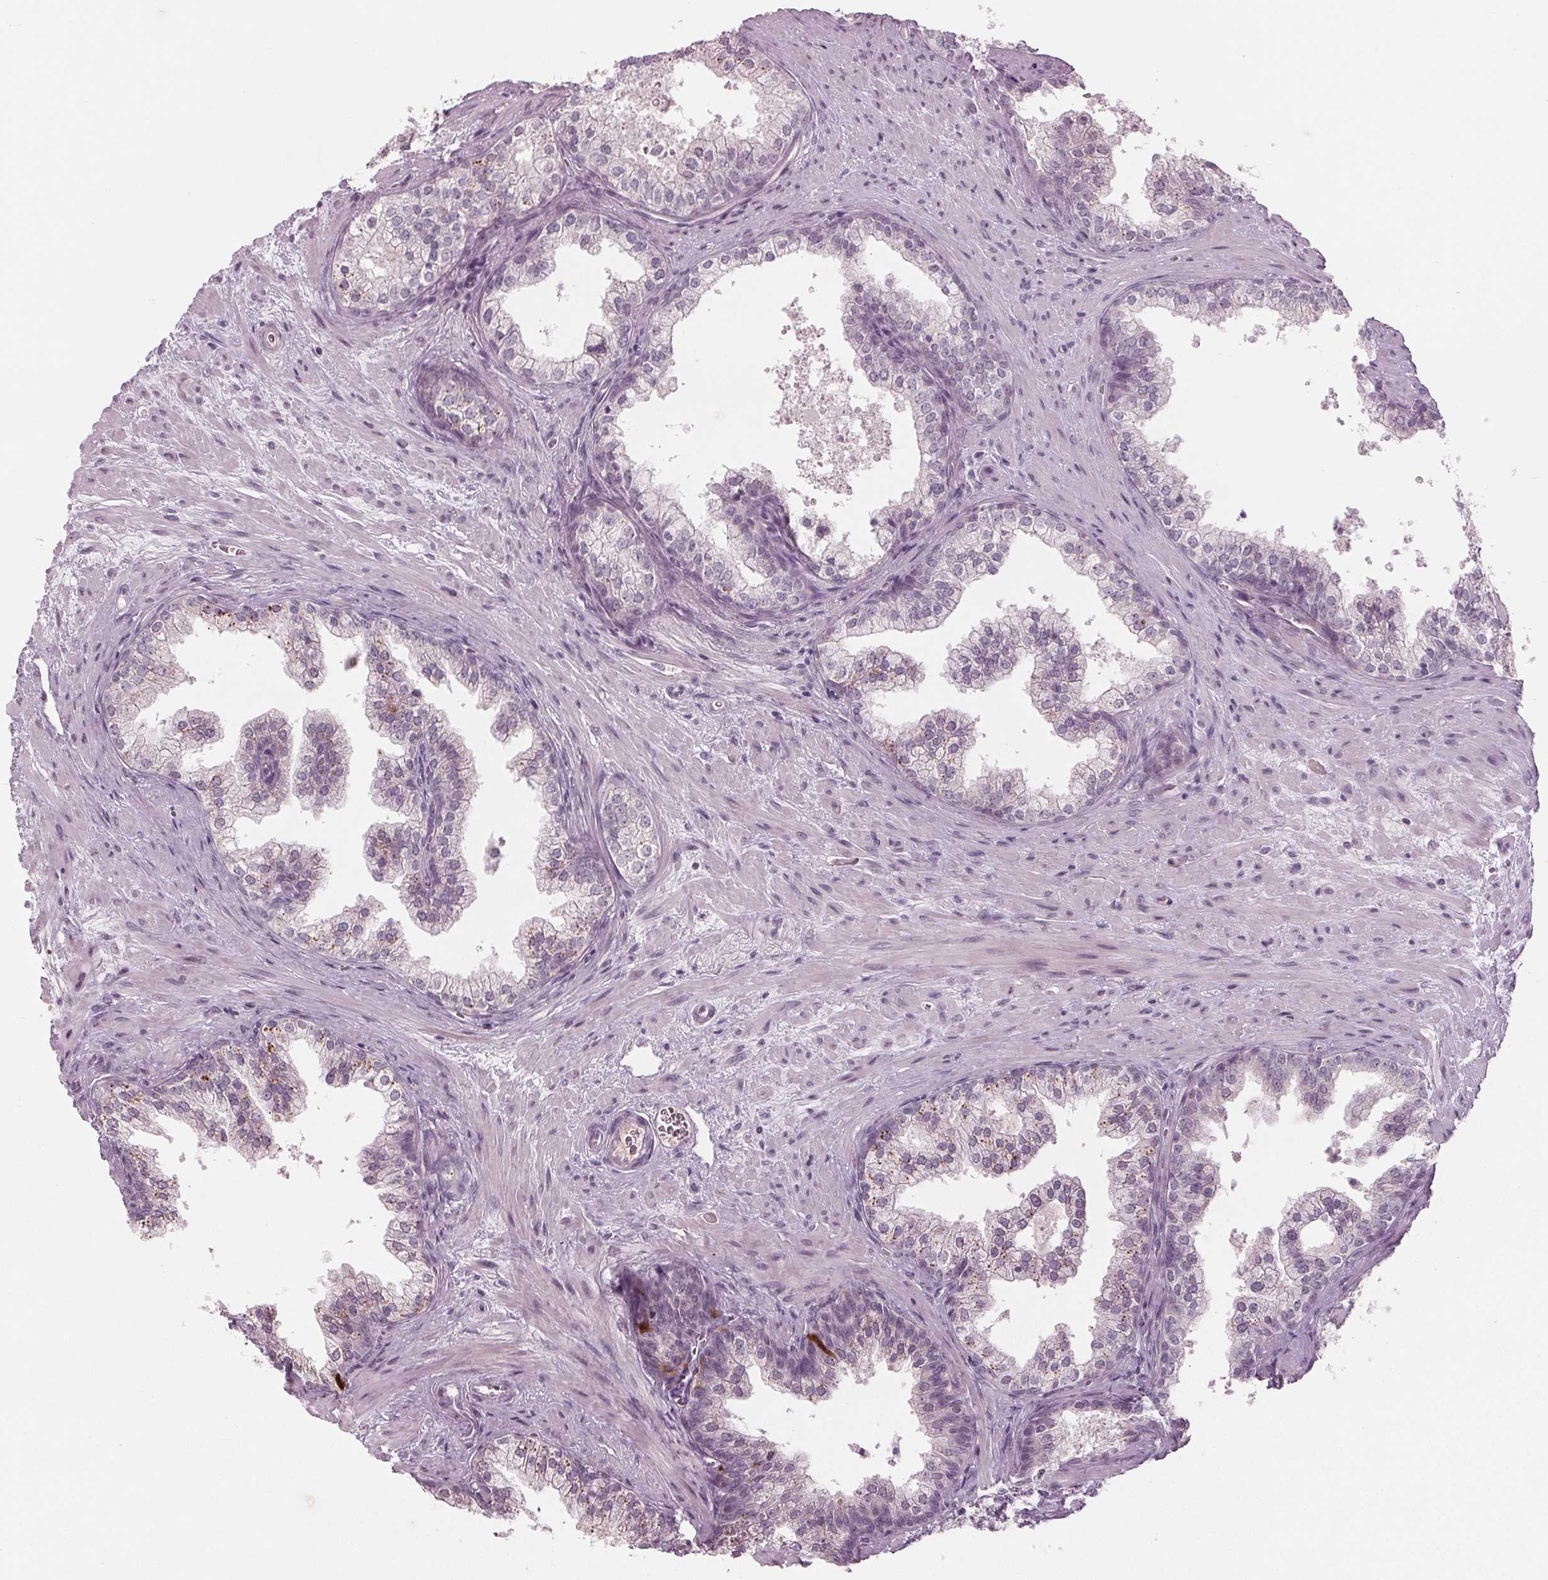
{"staining": {"intensity": "negative", "quantity": "none", "location": "none"}, "tissue": "prostate", "cell_type": "Glandular cells", "image_type": "normal", "snomed": [{"axis": "morphology", "description": "Normal tissue, NOS"}, {"axis": "topography", "description": "Prostate"}], "caption": "DAB immunohistochemical staining of unremarkable prostate shows no significant staining in glandular cells.", "gene": "CXCL16", "patient": {"sex": "male", "age": 79}}